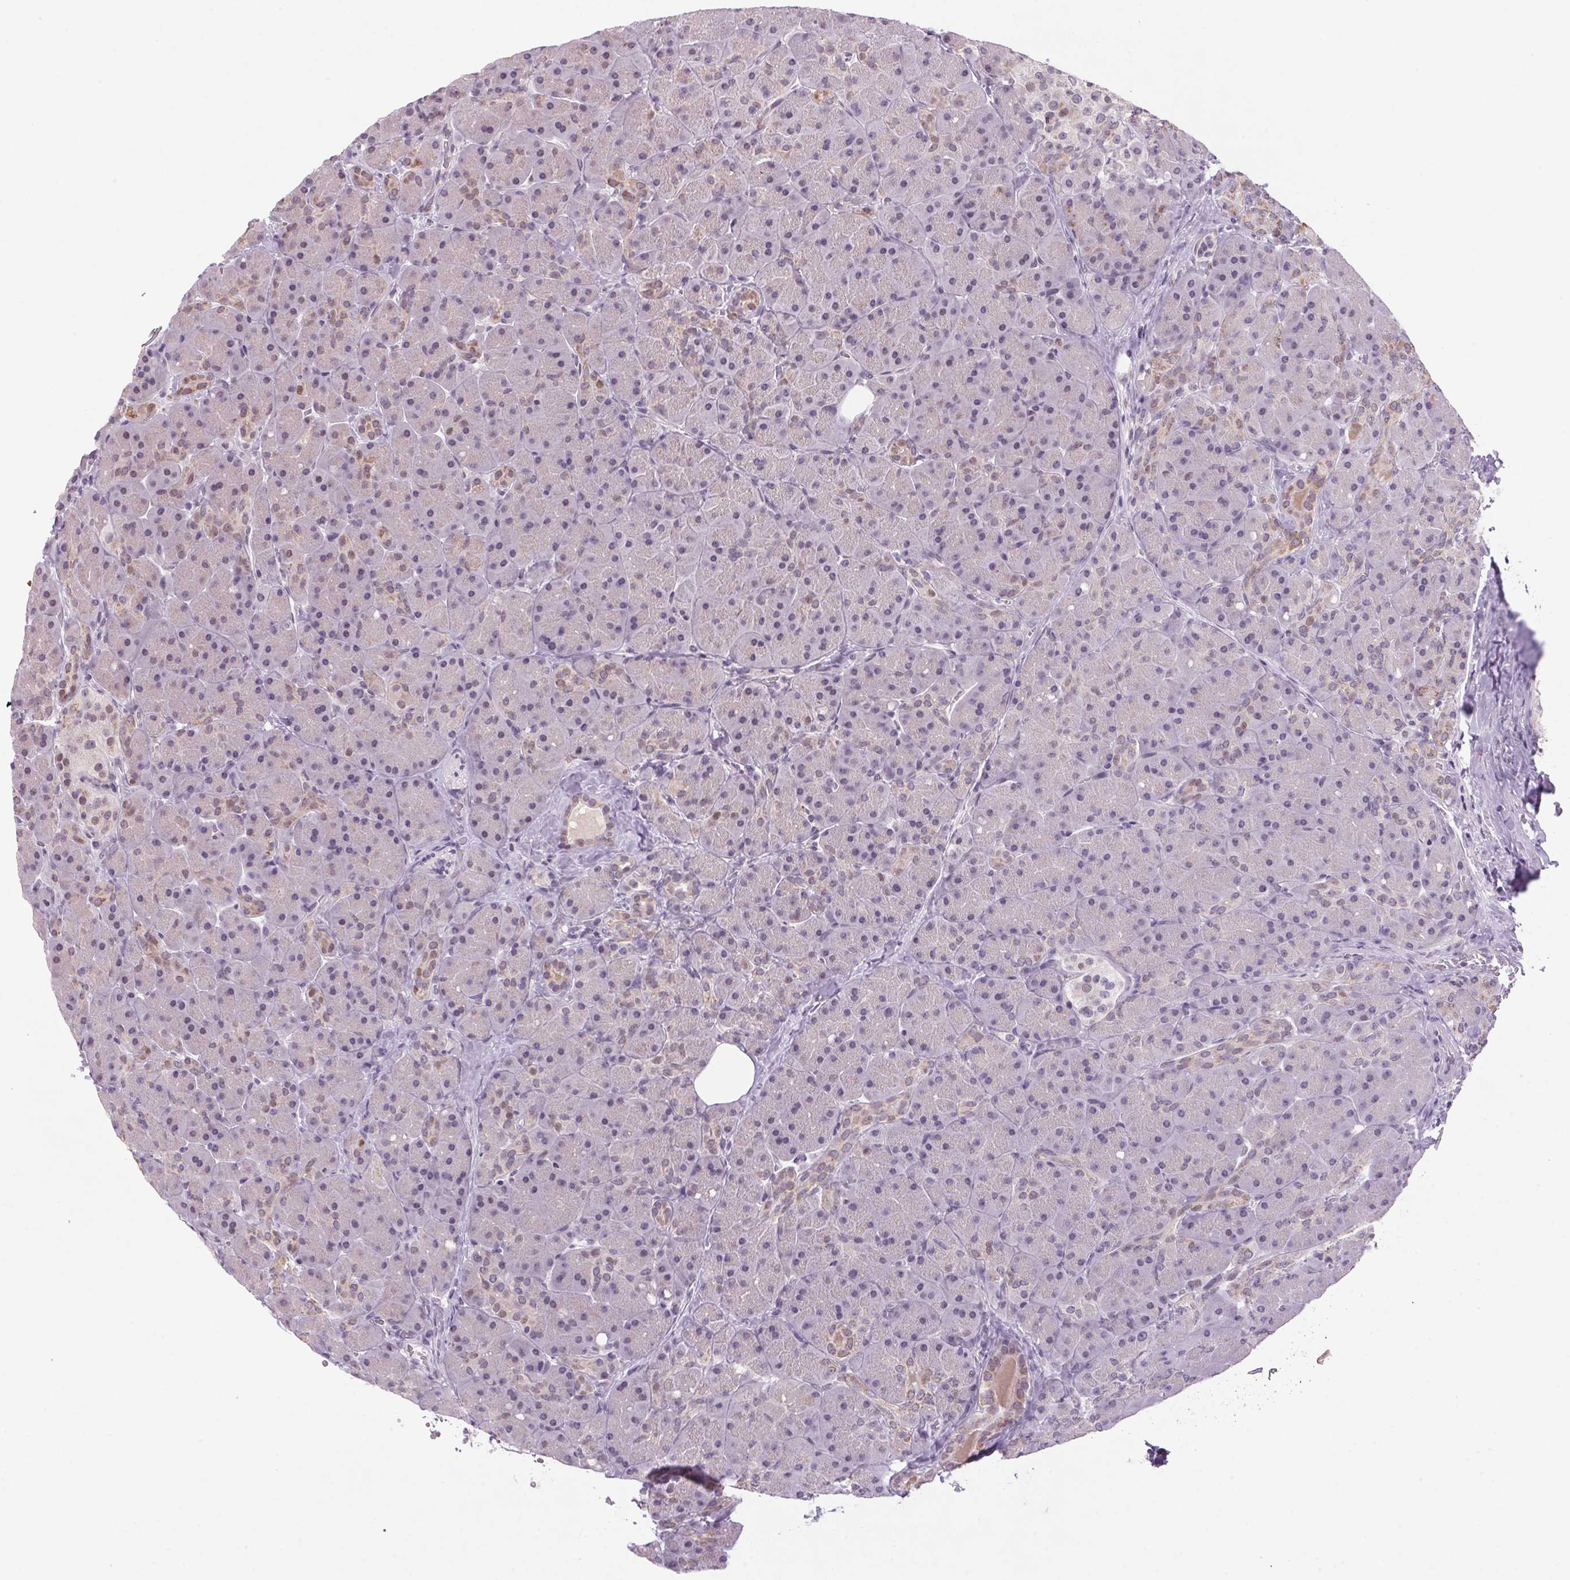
{"staining": {"intensity": "weak", "quantity": "<25%", "location": "cytoplasmic/membranous"}, "tissue": "pancreas", "cell_type": "Exocrine glandular cells", "image_type": "normal", "snomed": [{"axis": "morphology", "description": "Normal tissue, NOS"}, {"axis": "topography", "description": "Pancreas"}], "caption": "Photomicrograph shows no significant protein staining in exocrine glandular cells of normal pancreas. Nuclei are stained in blue.", "gene": "AKR1E2", "patient": {"sex": "male", "age": 55}}